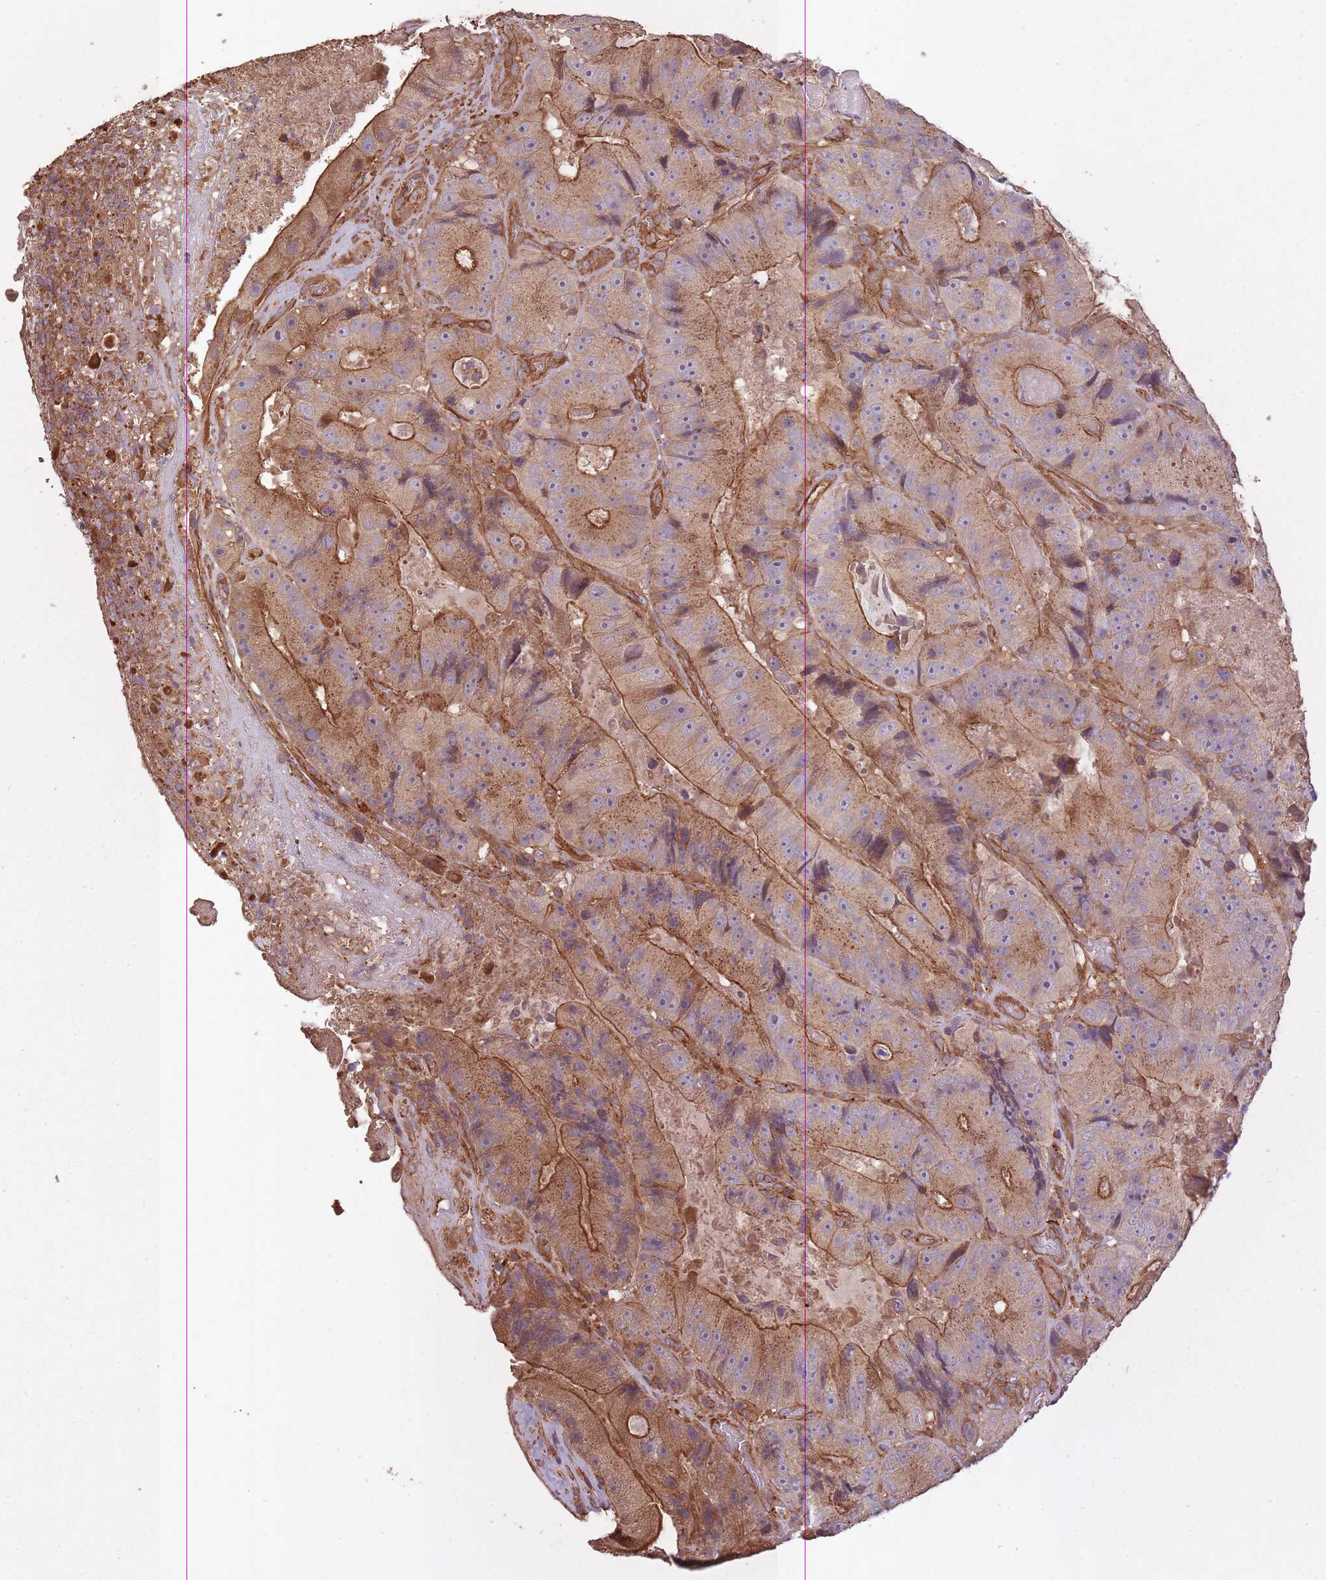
{"staining": {"intensity": "moderate", "quantity": ">75%", "location": "cytoplasmic/membranous"}, "tissue": "colorectal cancer", "cell_type": "Tumor cells", "image_type": "cancer", "snomed": [{"axis": "morphology", "description": "Adenocarcinoma, NOS"}, {"axis": "topography", "description": "Colon"}], "caption": "Colorectal adenocarcinoma stained with a protein marker demonstrates moderate staining in tumor cells.", "gene": "ARMH3", "patient": {"sex": "female", "age": 86}}